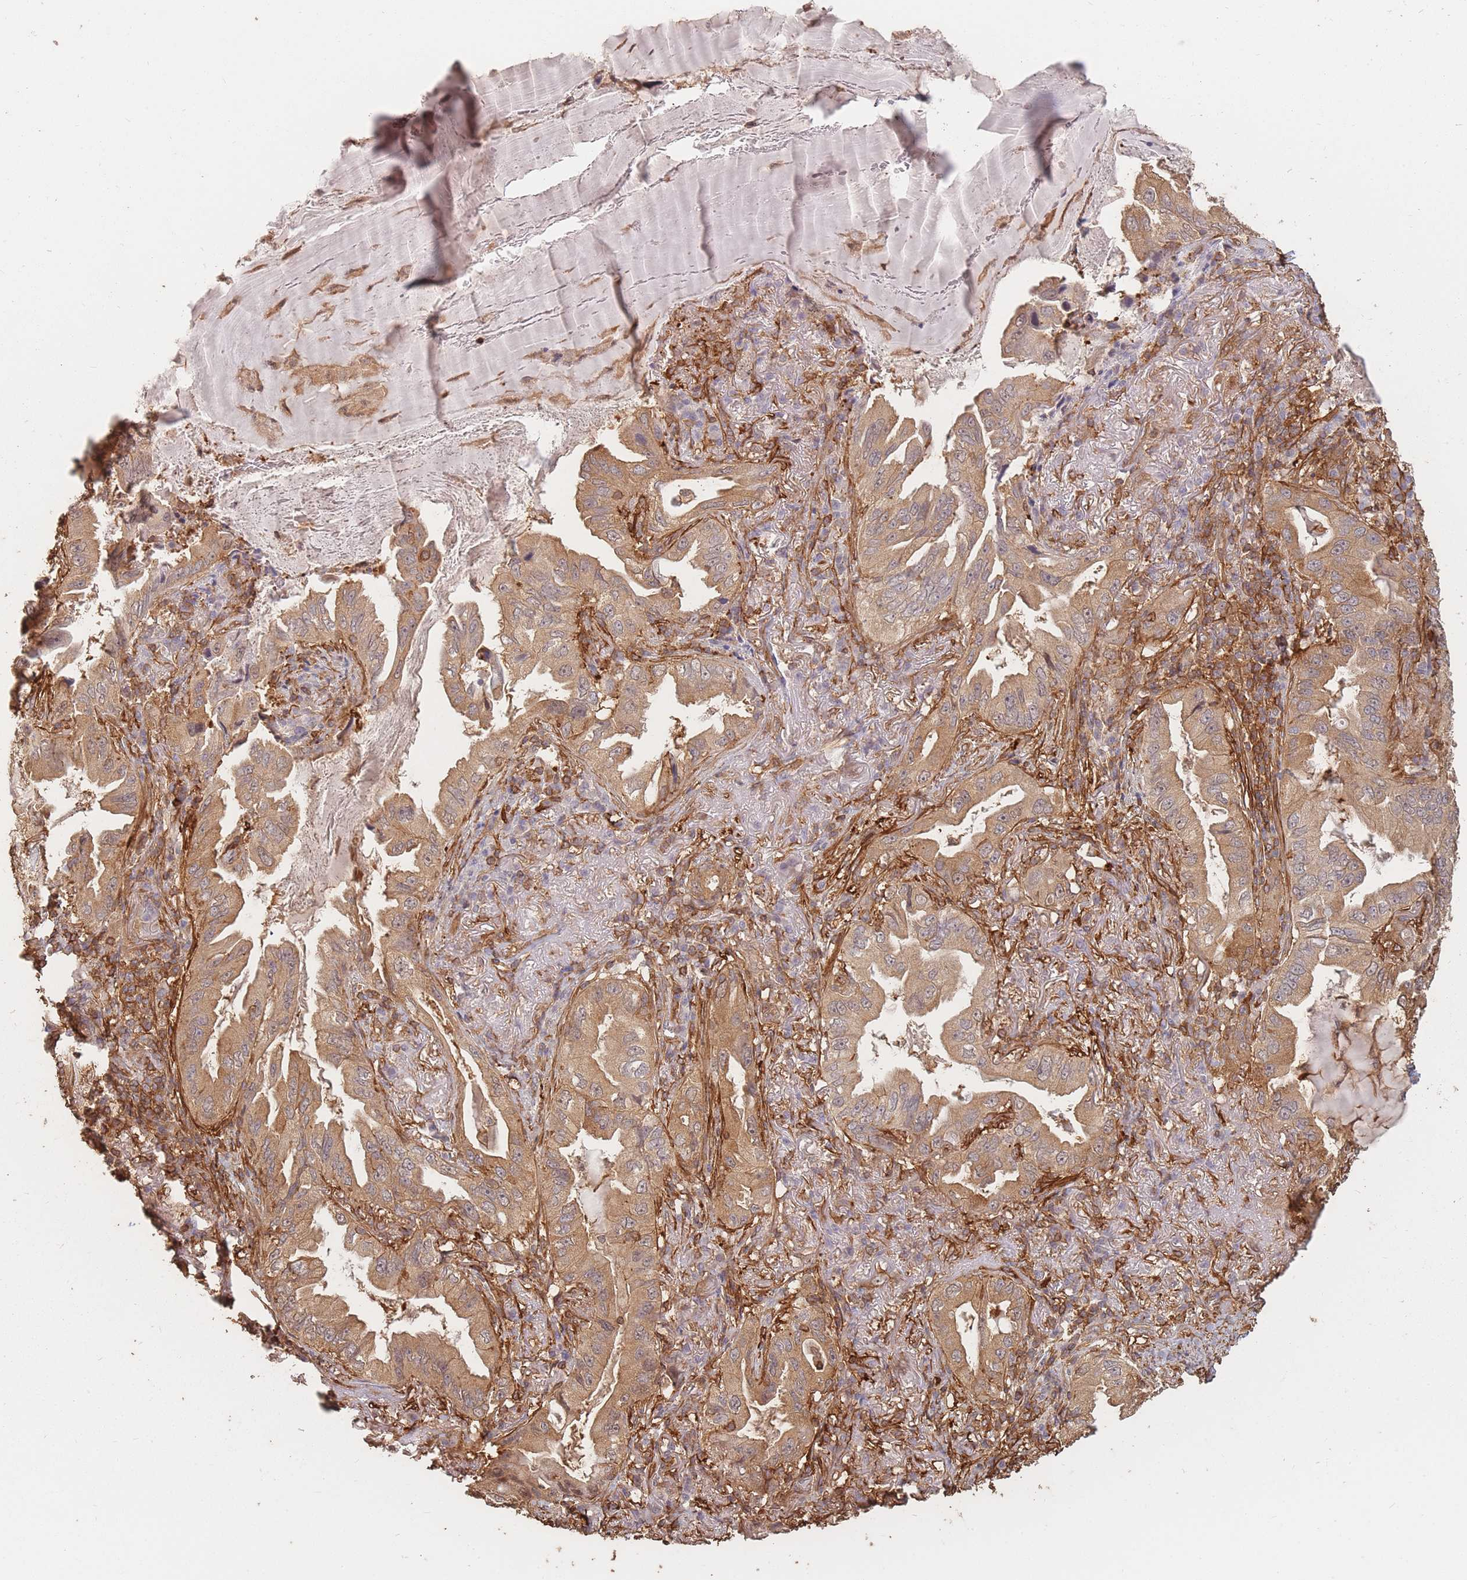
{"staining": {"intensity": "moderate", "quantity": ">75%", "location": "cytoplasmic/membranous"}, "tissue": "lung cancer", "cell_type": "Tumor cells", "image_type": "cancer", "snomed": [{"axis": "morphology", "description": "Adenocarcinoma, NOS"}, {"axis": "topography", "description": "Lung"}], "caption": "Immunohistochemistry (IHC) micrograph of neoplastic tissue: lung cancer stained using IHC demonstrates medium levels of moderate protein expression localized specifically in the cytoplasmic/membranous of tumor cells, appearing as a cytoplasmic/membranous brown color.", "gene": "PLS3", "patient": {"sex": "female", "age": 69}}